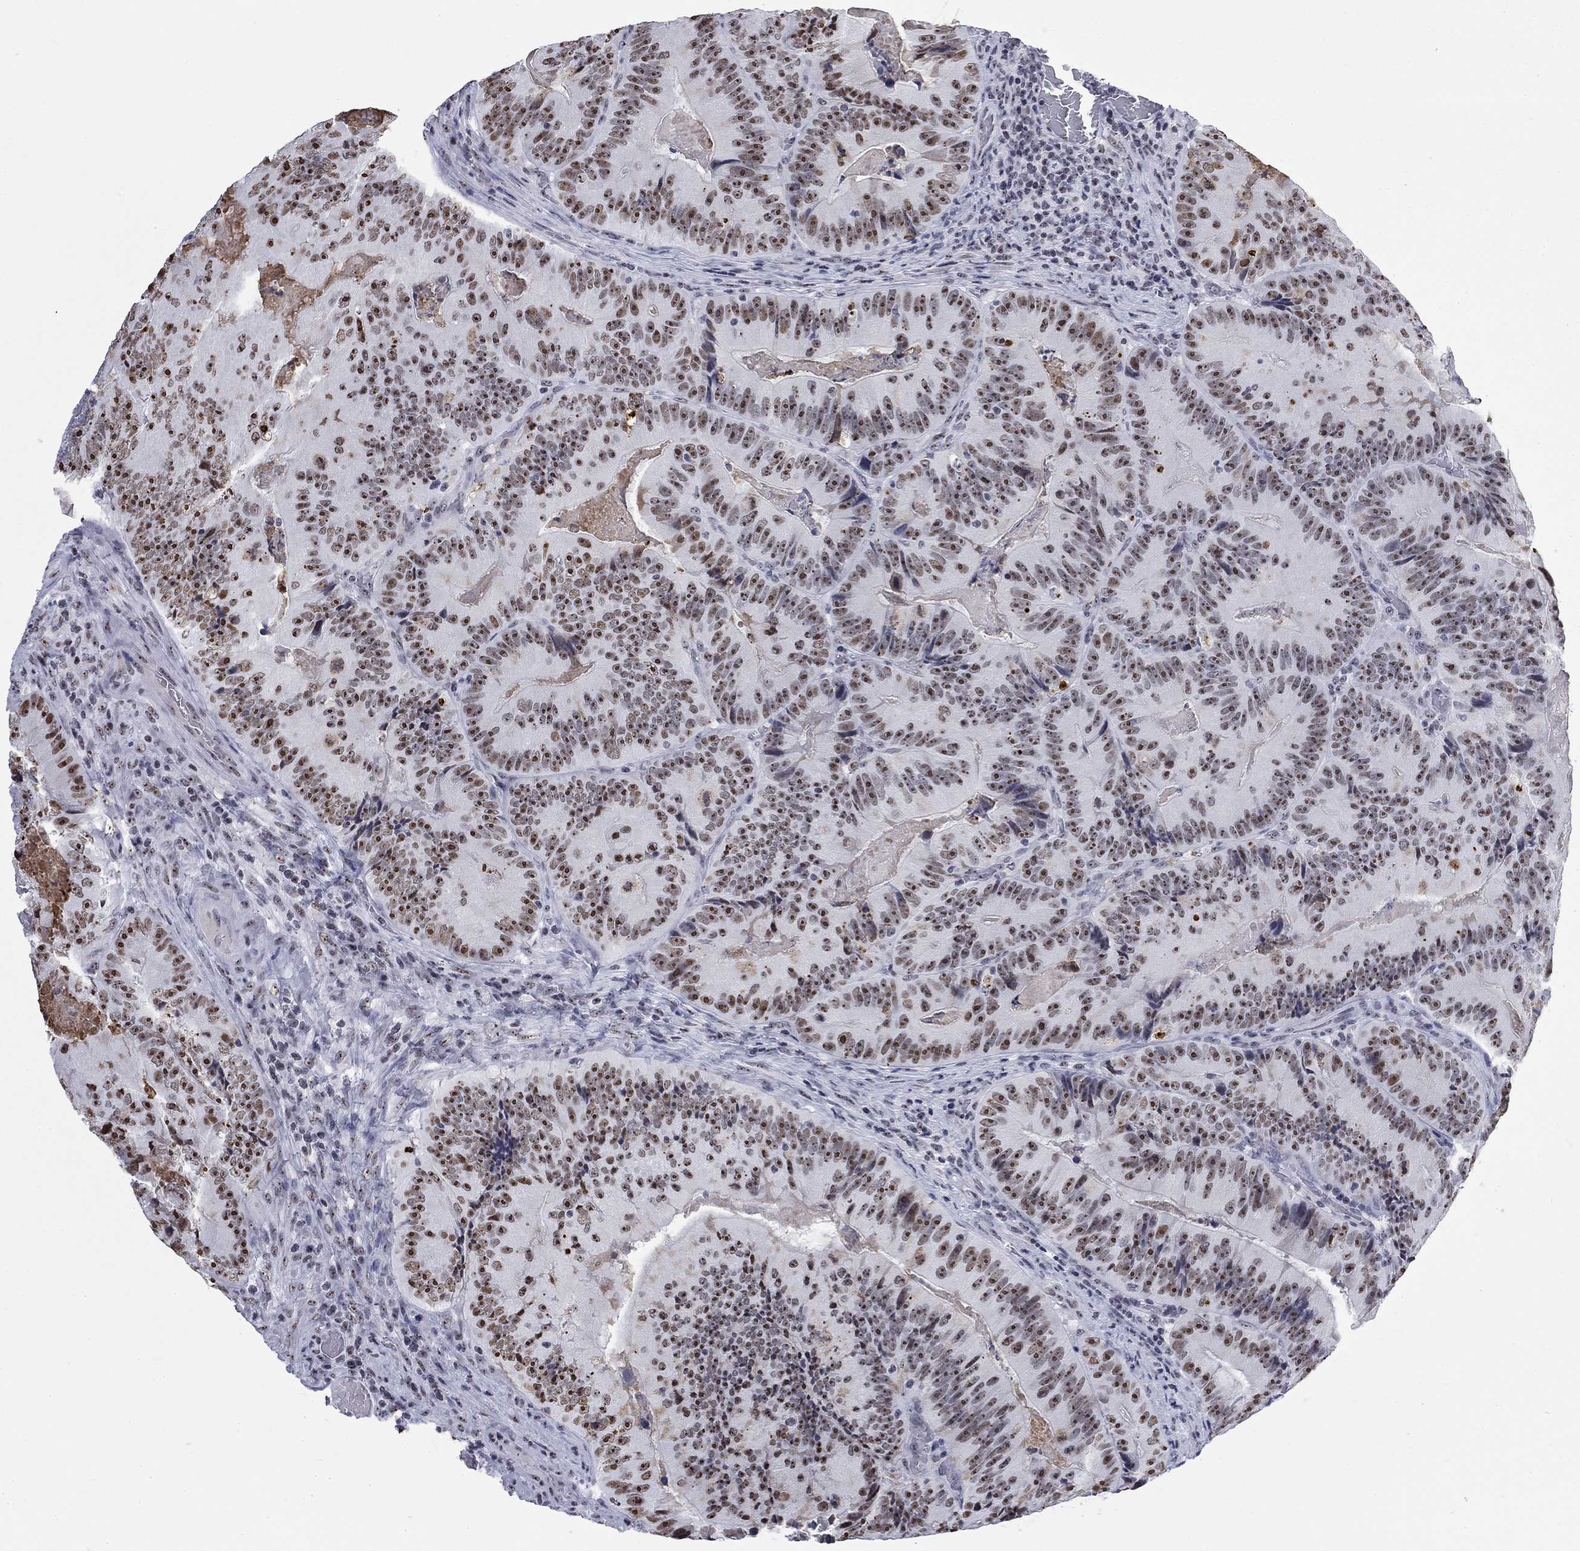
{"staining": {"intensity": "strong", "quantity": ">75%", "location": "nuclear"}, "tissue": "colorectal cancer", "cell_type": "Tumor cells", "image_type": "cancer", "snomed": [{"axis": "morphology", "description": "Adenocarcinoma, NOS"}, {"axis": "topography", "description": "Colon"}], "caption": "Colorectal adenocarcinoma stained with DAB (3,3'-diaminobenzidine) immunohistochemistry exhibits high levels of strong nuclear expression in approximately >75% of tumor cells. (DAB = brown stain, brightfield microscopy at high magnification).", "gene": "CSRNP3", "patient": {"sex": "female", "age": 86}}